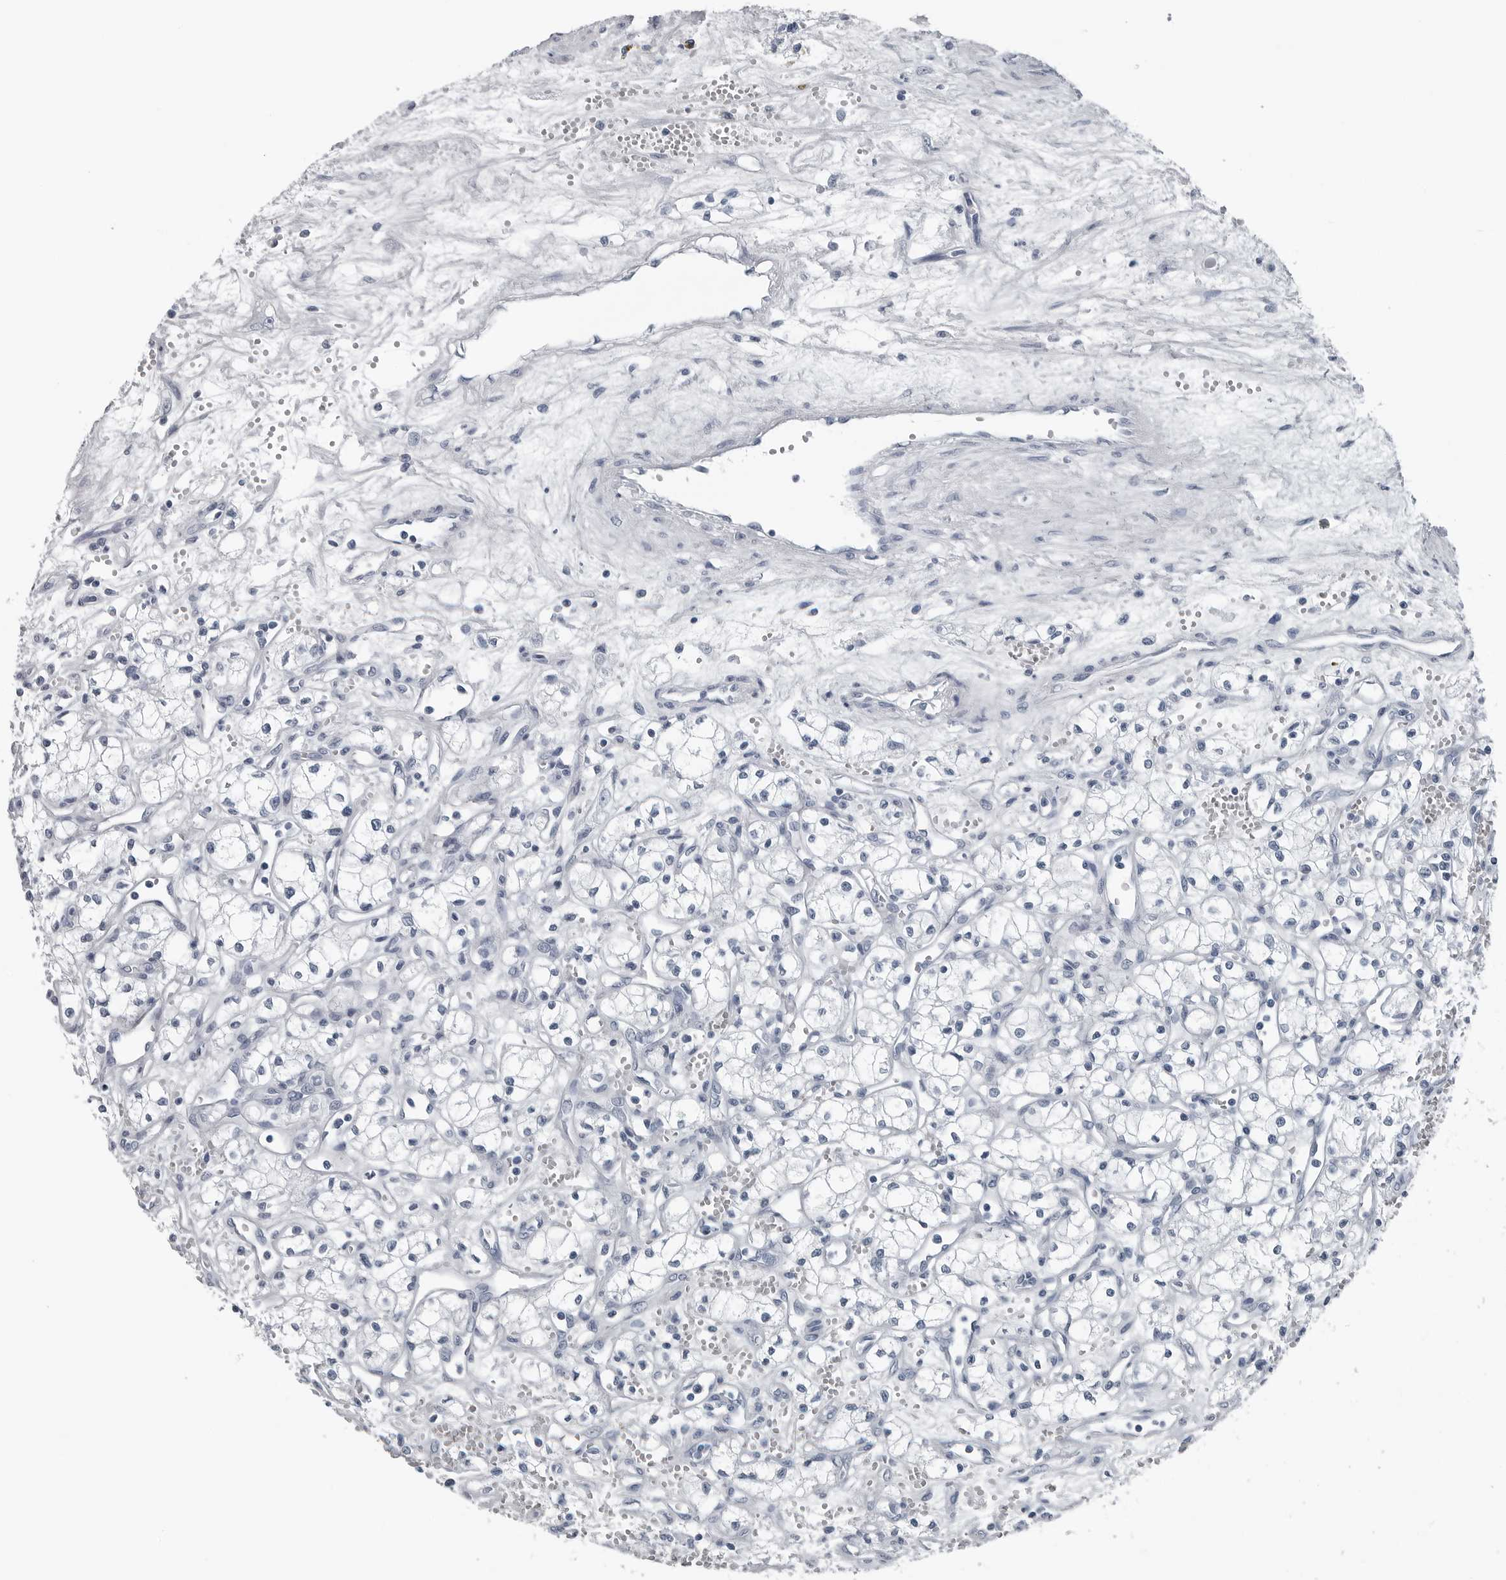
{"staining": {"intensity": "negative", "quantity": "none", "location": "none"}, "tissue": "renal cancer", "cell_type": "Tumor cells", "image_type": "cancer", "snomed": [{"axis": "morphology", "description": "Adenocarcinoma, NOS"}, {"axis": "topography", "description": "Kidney"}], "caption": "High power microscopy image of an immunohistochemistry (IHC) image of adenocarcinoma (renal), revealing no significant expression in tumor cells.", "gene": "SPINK1", "patient": {"sex": "male", "age": 59}}